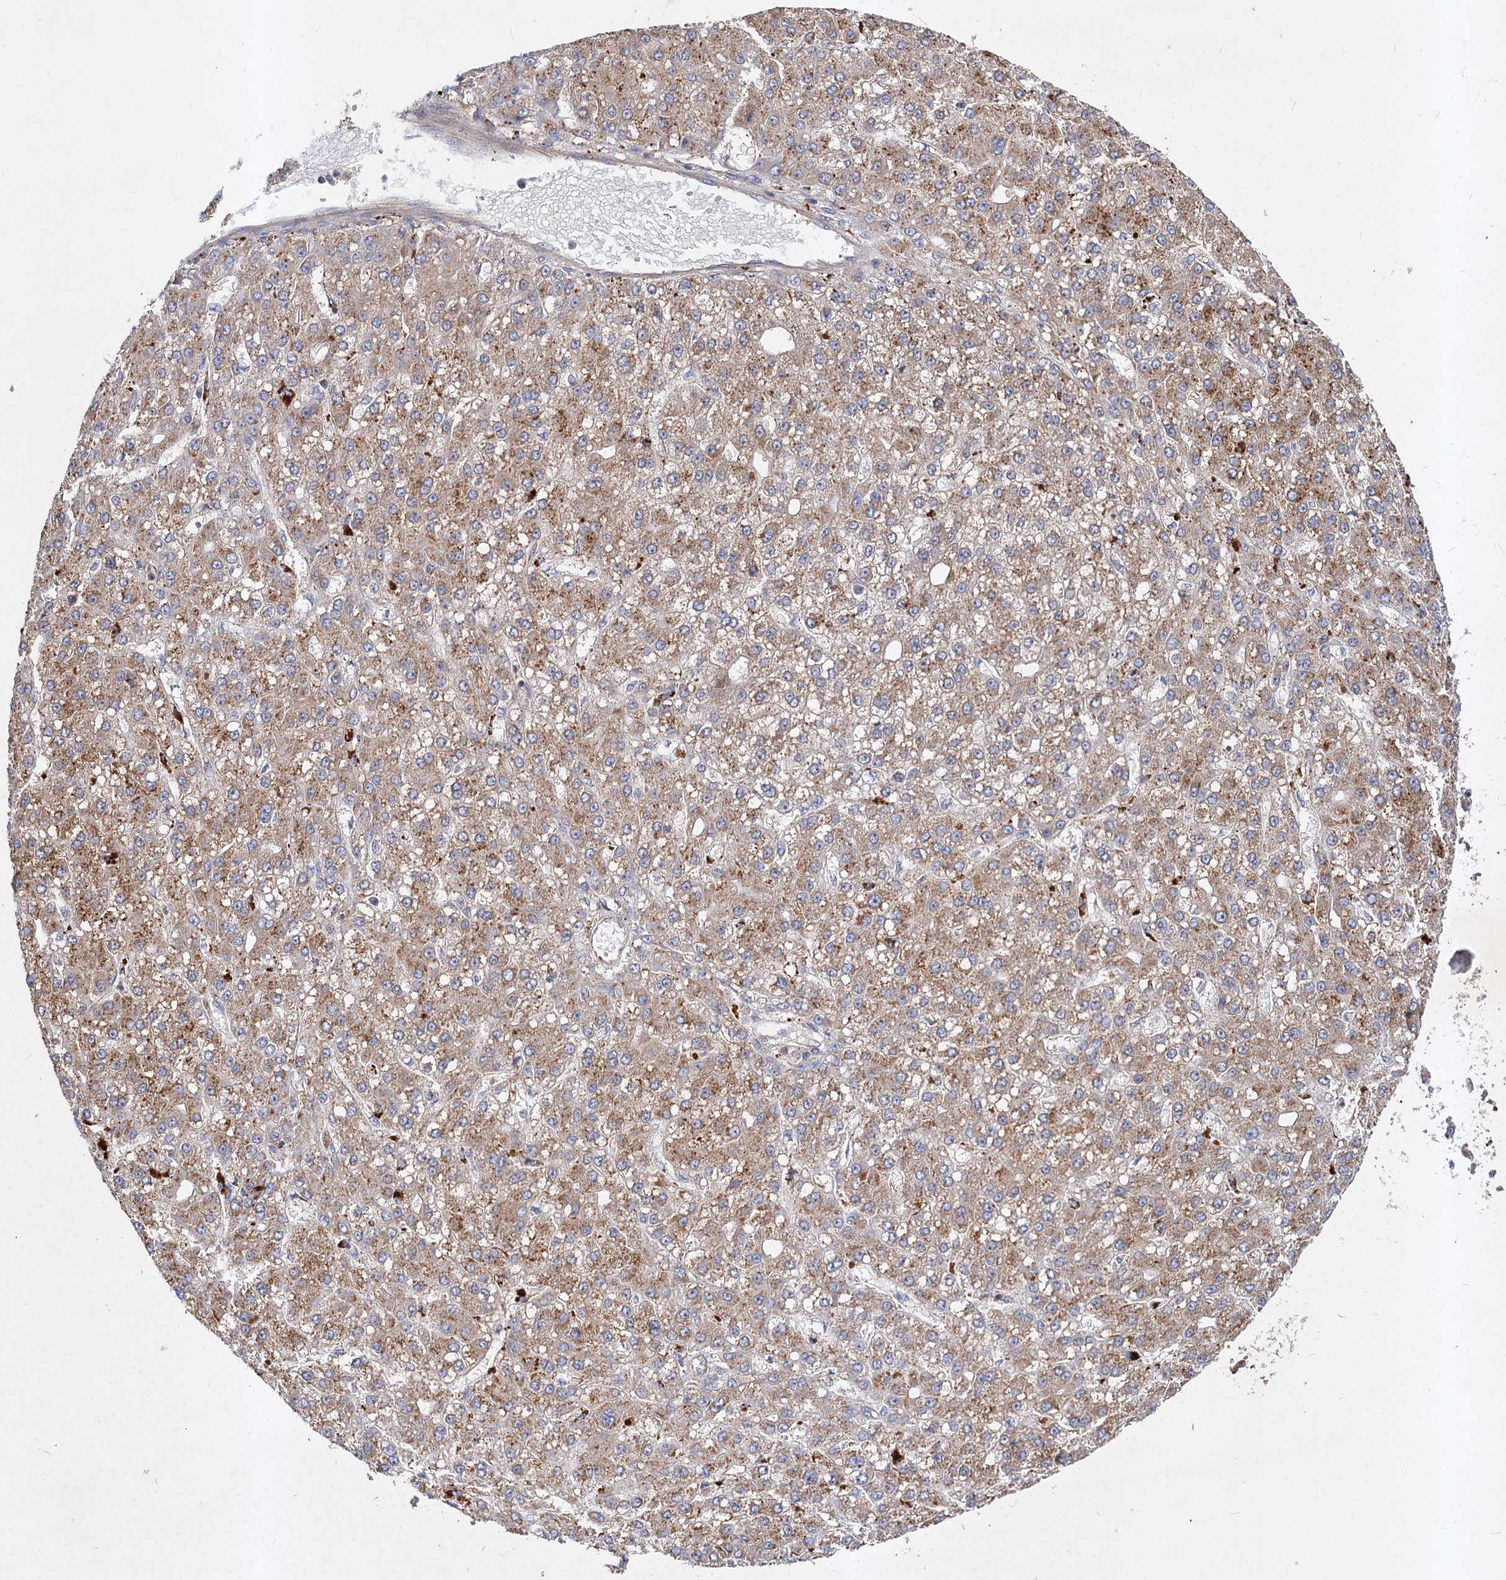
{"staining": {"intensity": "moderate", "quantity": ">75%", "location": "cytoplasmic/membranous"}, "tissue": "liver cancer", "cell_type": "Tumor cells", "image_type": "cancer", "snomed": [{"axis": "morphology", "description": "Carcinoma, Hepatocellular, NOS"}, {"axis": "topography", "description": "Liver"}], "caption": "High-power microscopy captured an immunohistochemistry micrograph of liver cancer (hepatocellular carcinoma), revealing moderate cytoplasmic/membranous expression in about >75% of tumor cells.", "gene": "PATL1", "patient": {"sex": "male", "age": 67}}